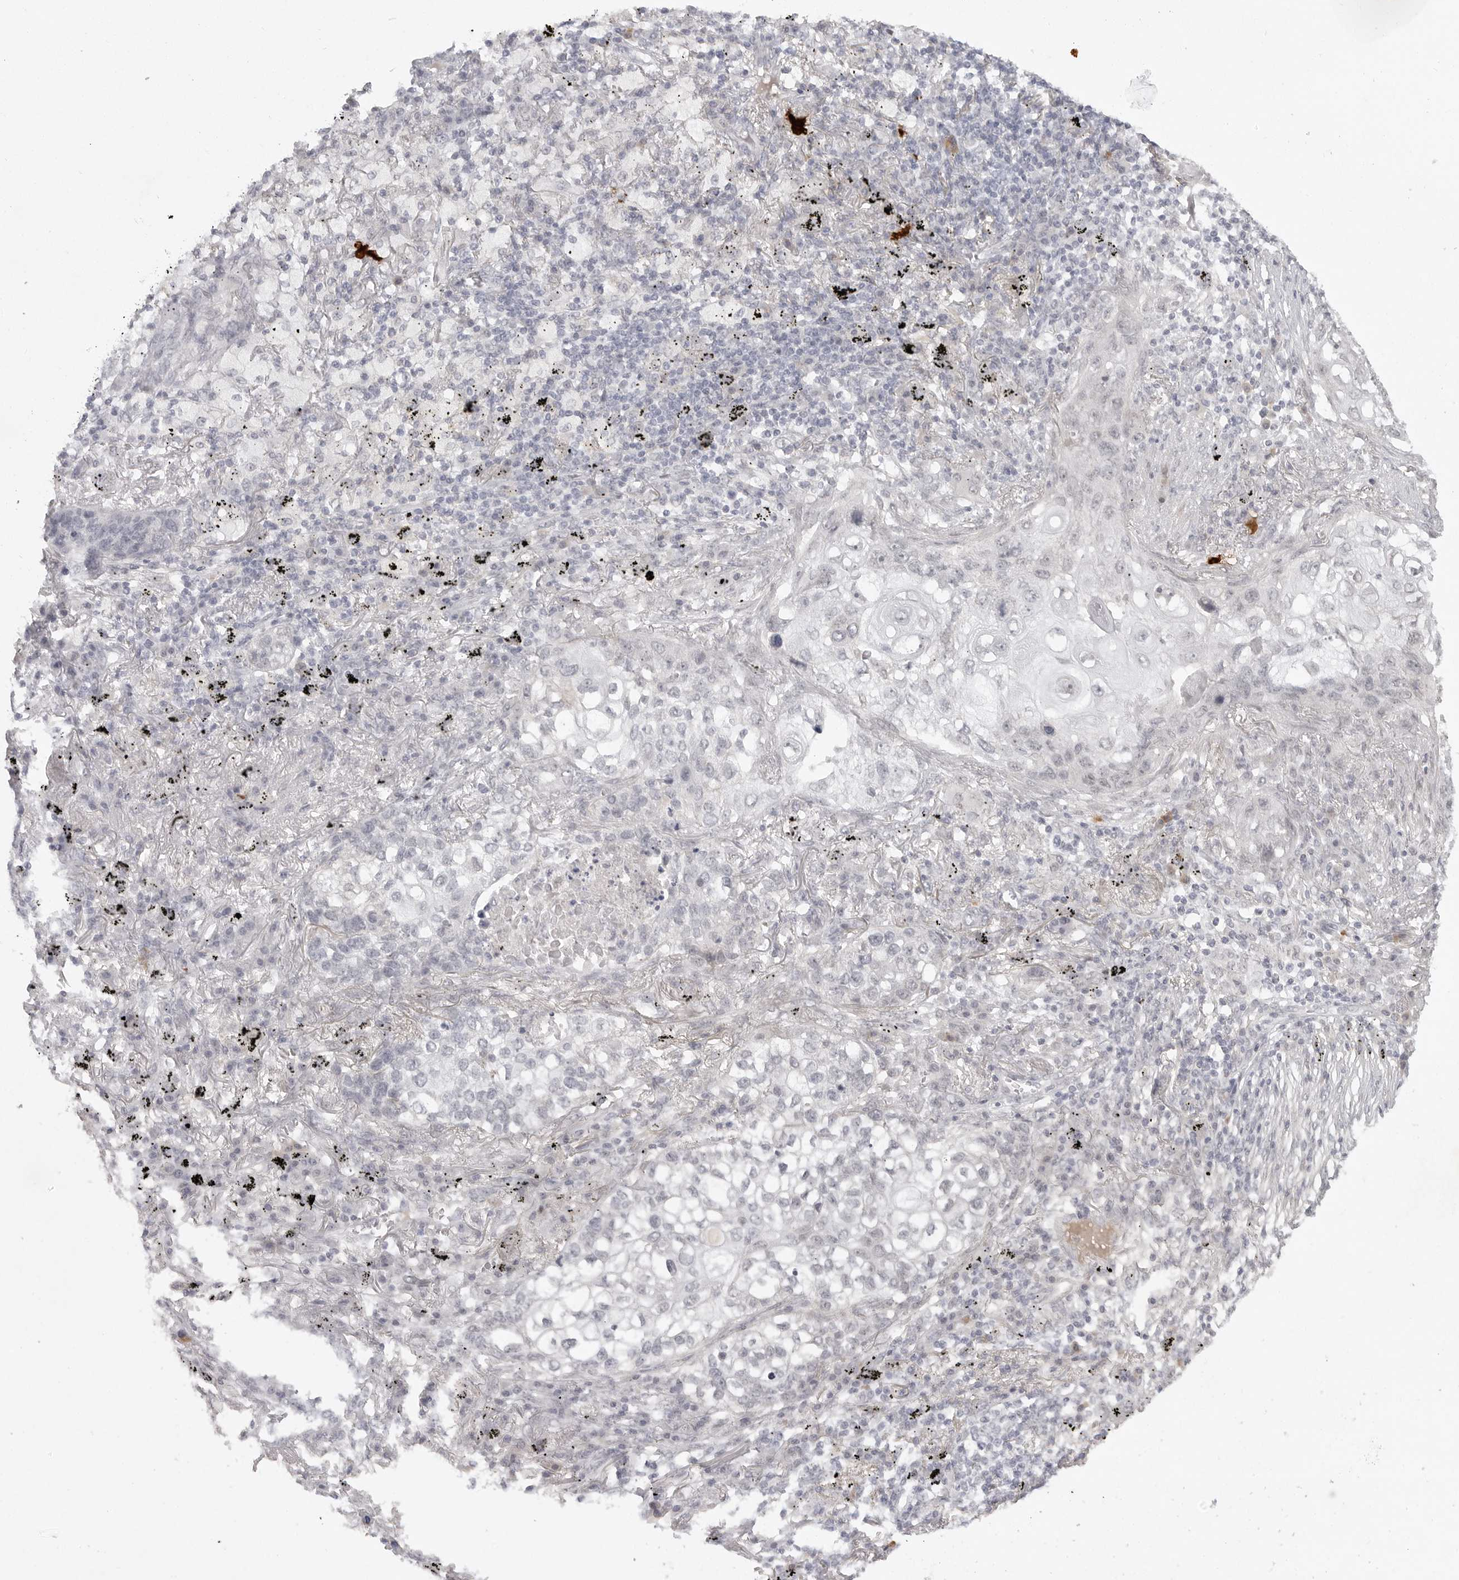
{"staining": {"intensity": "negative", "quantity": "none", "location": "none"}, "tissue": "lung cancer", "cell_type": "Tumor cells", "image_type": "cancer", "snomed": [{"axis": "morphology", "description": "Squamous cell carcinoma, NOS"}, {"axis": "topography", "description": "Lung"}], "caption": "Lung squamous cell carcinoma stained for a protein using IHC displays no staining tumor cells.", "gene": "TCTN3", "patient": {"sex": "female", "age": 63}}